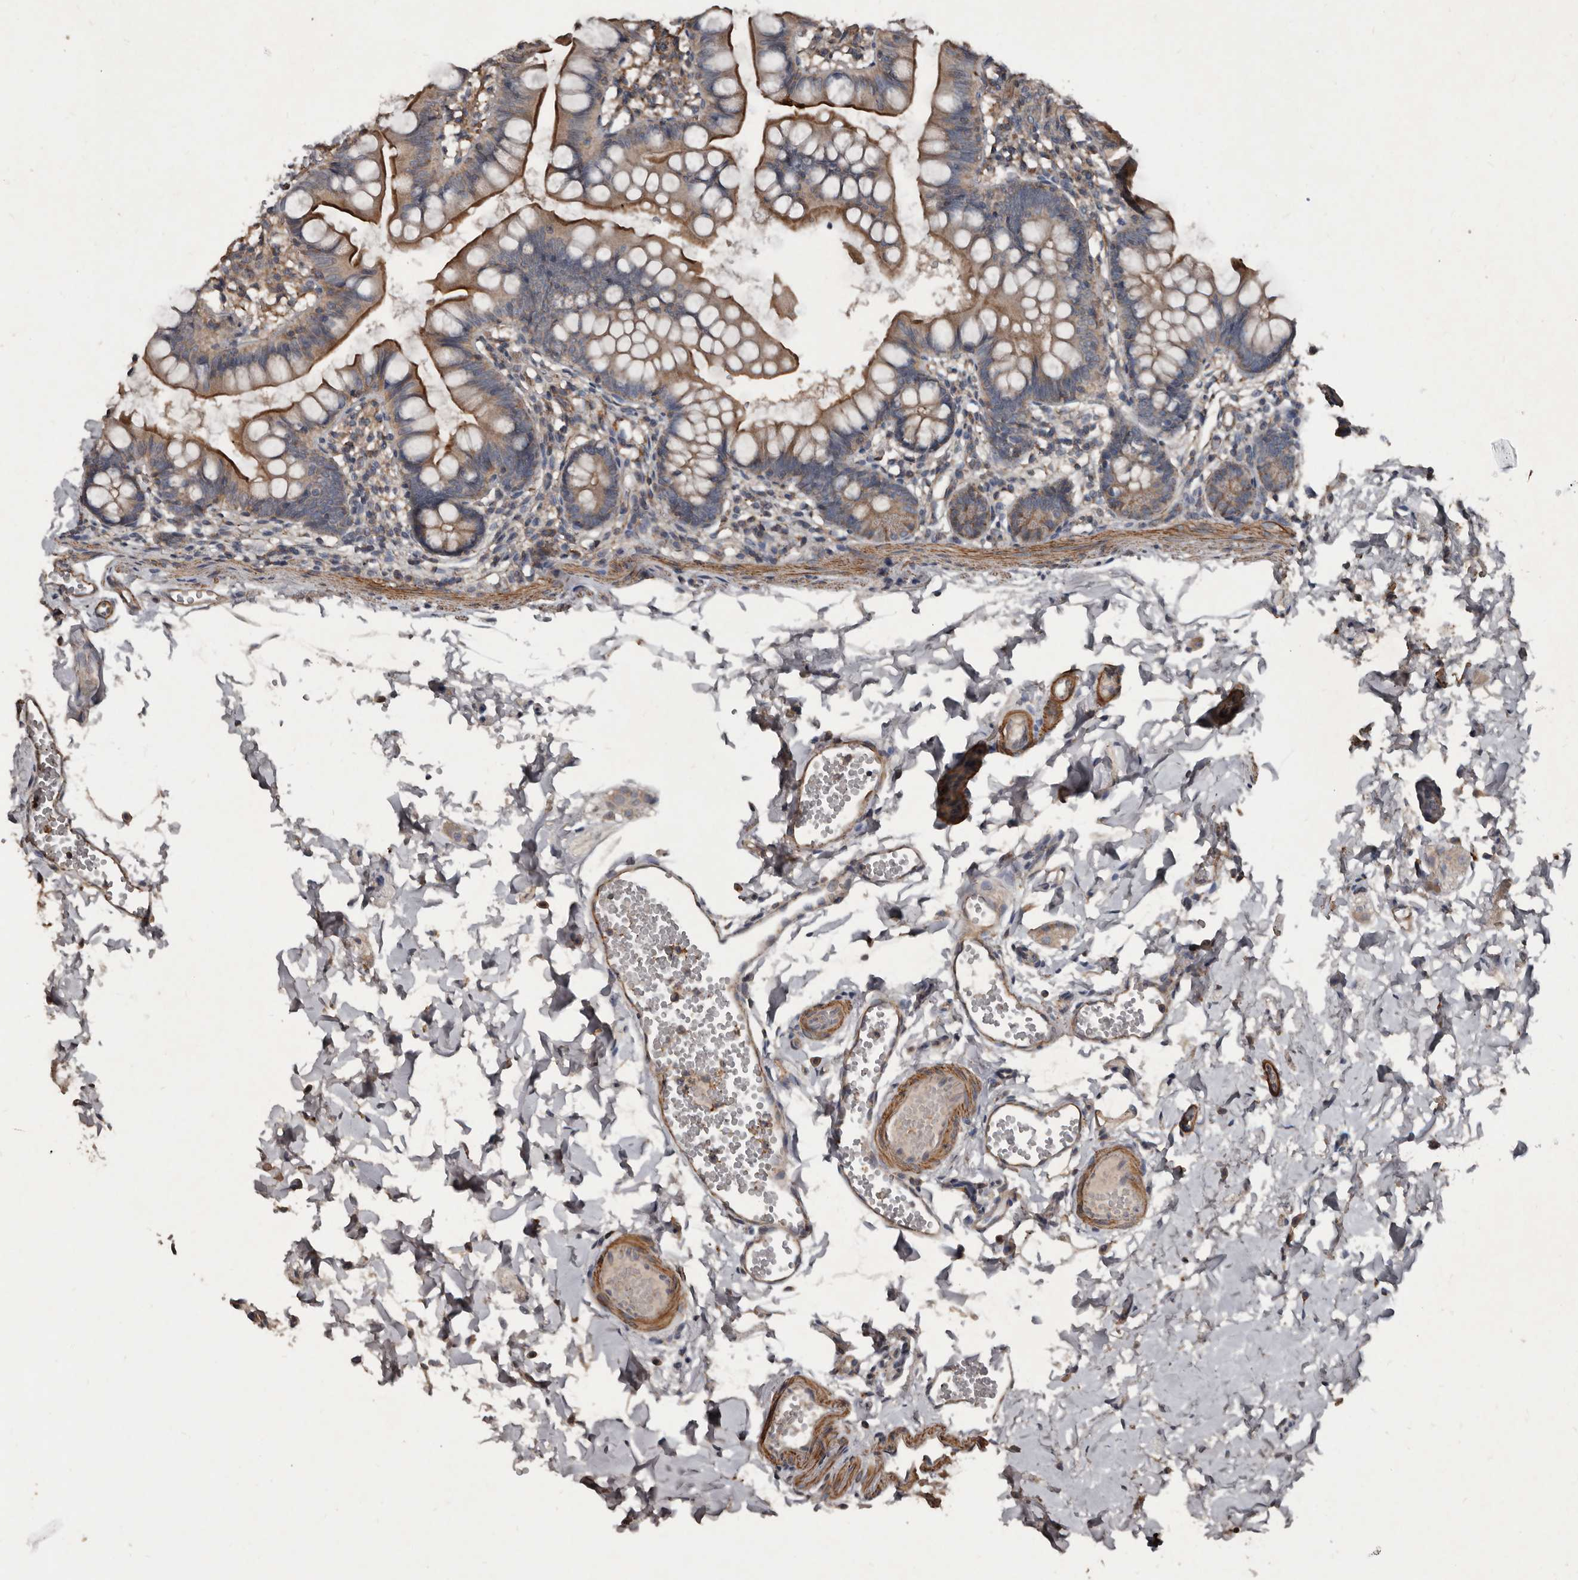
{"staining": {"intensity": "moderate", "quantity": ">75%", "location": "cytoplasmic/membranous"}, "tissue": "small intestine", "cell_type": "Glandular cells", "image_type": "normal", "snomed": [{"axis": "morphology", "description": "Normal tissue, NOS"}, {"axis": "topography", "description": "Small intestine"}], "caption": "DAB (3,3'-diaminobenzidine) immunohistochemical staining of unremarkable small intestine displays moderate cytoplasmic/membranous protein staining in approximately >75% of glandular cells.", "gene": "GREB1", "patient": {"sex": "male", "age": 7}}